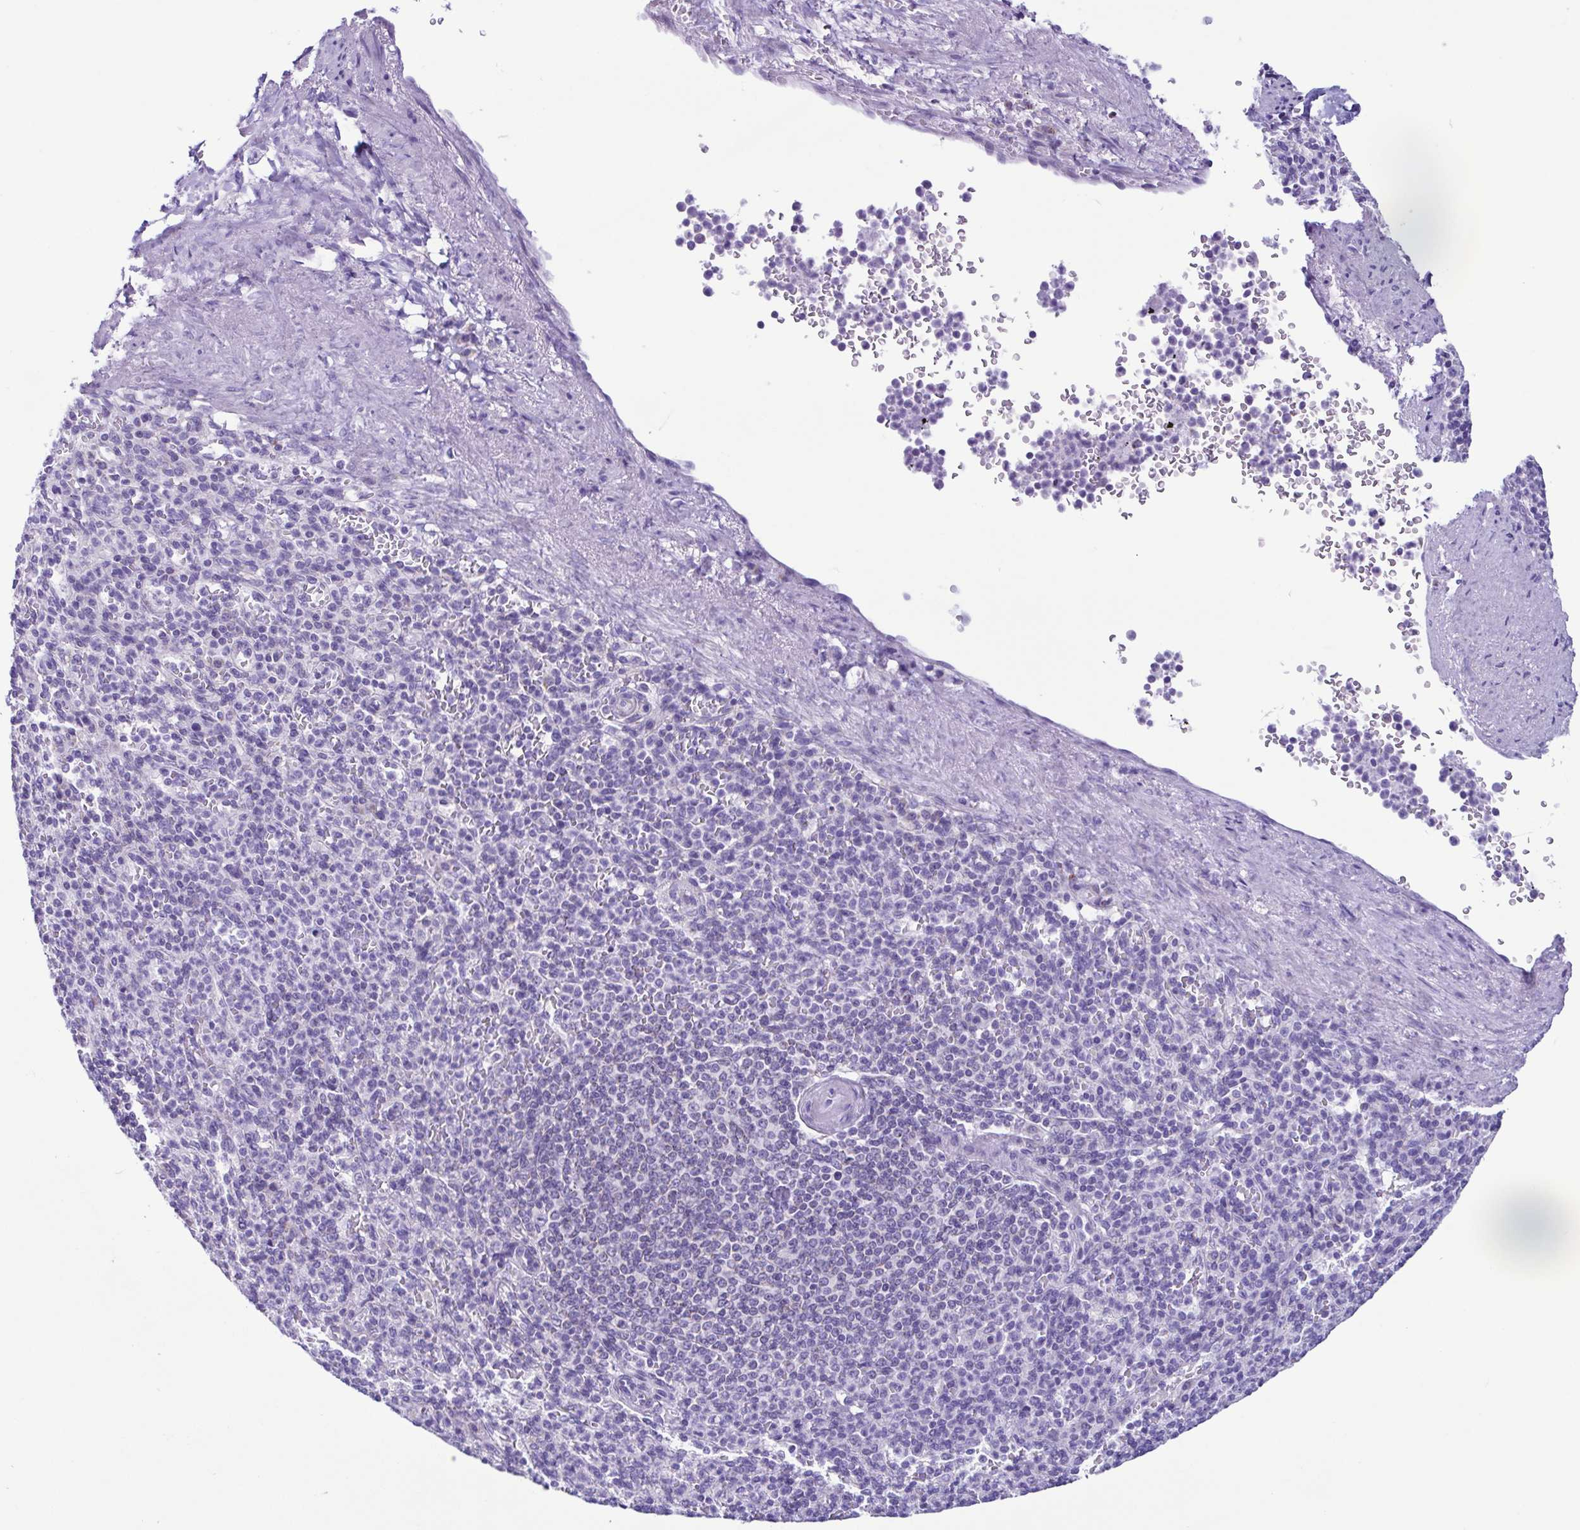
{"staining": {"intensity": "negative", "quantity": "none", "location": "none"}, "tissue": "spleen", "cell_type": "Cells in red pulp", "image_type": "normal", "snomed": [{"axis": "morphology", "description": "Normal tissue, NOS"}, {"axis": "topography", "description": "Spleen"}], "caption": "Immunohistochemical staining of normal human spleen shows no significant staining in cells in red pulp.", "gene": "ACTRT3", "patient": {"sex": "female", "age": 74}}